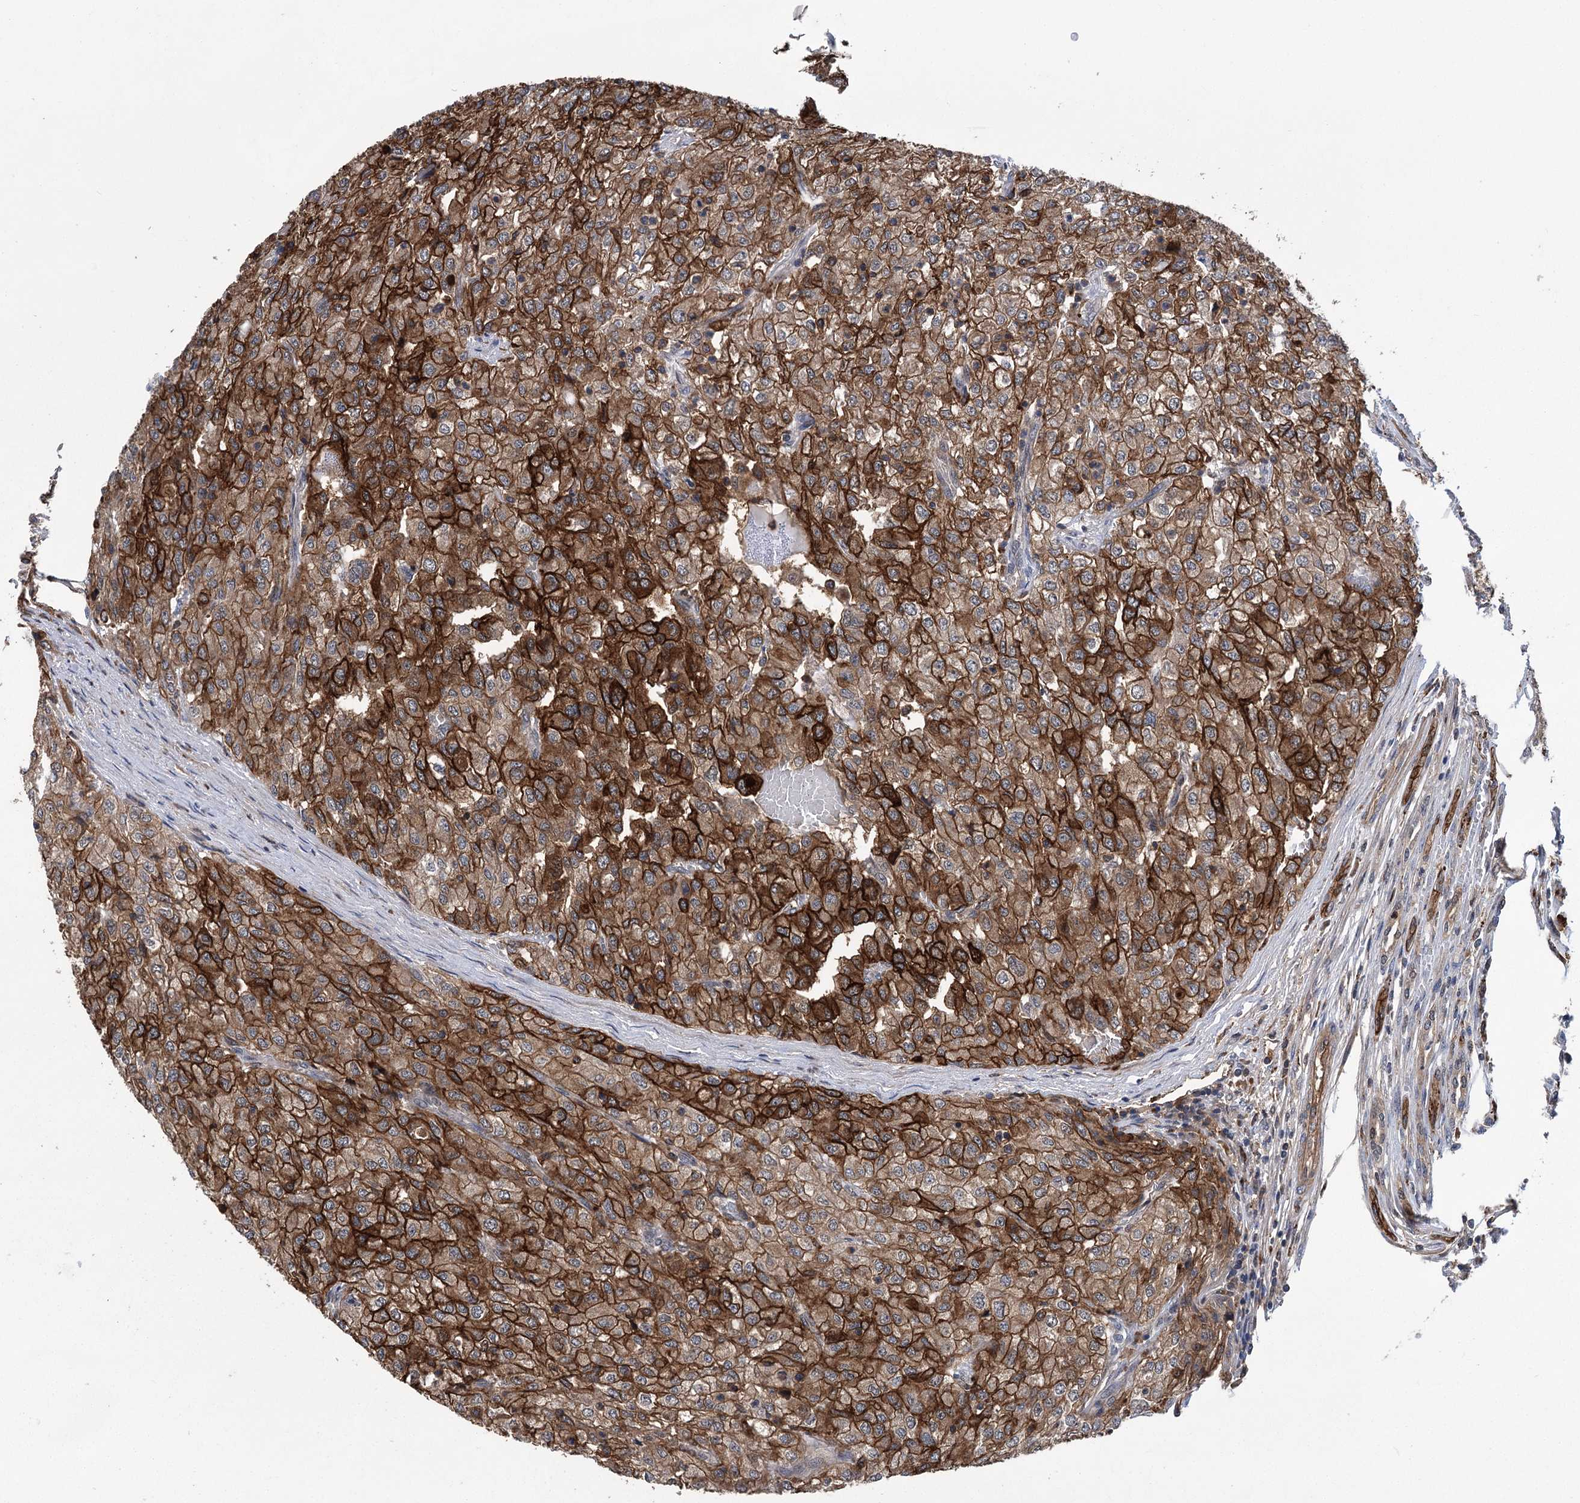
{"staining": {"intensity": "strong", "quantity": ">75%", "location": "cytoplasmic/membranous"}, "tissue": "renal cancer", "cell_type": "Tumor cells", "image_type": "cancer", "snomed": [{"axis": "morphology", "description": "Adenocarcinoma, NOS"}, {"axis": "topography", "description": "Kidney"}], "caption": "Renal cancer (adenocarcinoma) tissue reveals strong cytoplasmic/membranous positivity in approximately >75% of tumor cells, visualized by immunohistochemistry.", "gene": "DPP3", "patient": {"sex": "female", "age": 54}}